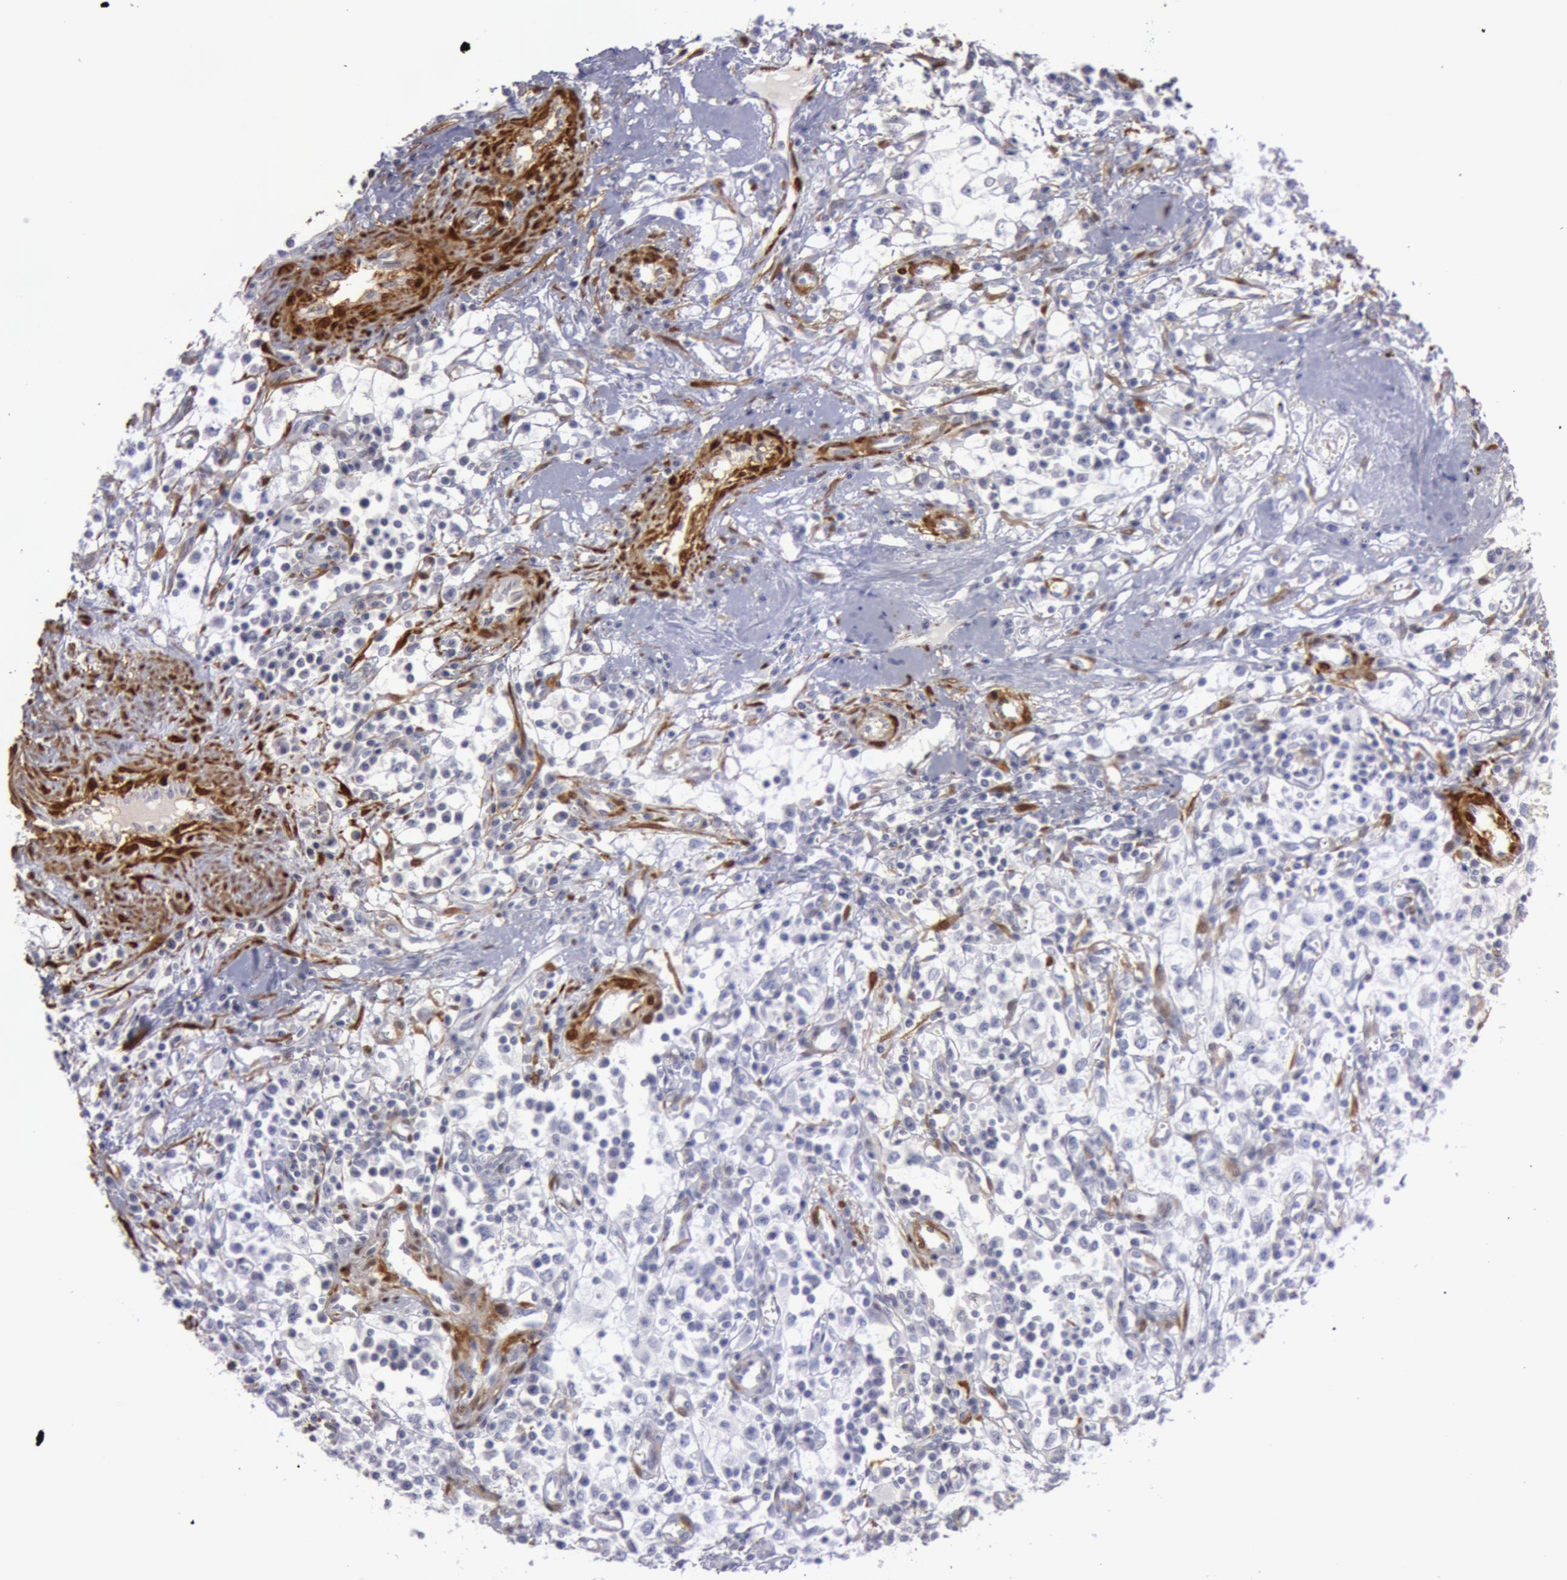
{"staining": {"intensity": "negative", "quantity": "none", "location": "none"}, "tissue": "renal cancer", "cell_type": "Tumor cells", "image_type": "cancer", "snomed": [{"axis": "morphology", "description": "Adenocarcinoma, NOS"}, {"axis": "topography", "description": "Kidney"}], "caption": "Adenocarcinoma (renal) stained for a protein using immunohistochemistry (IHC) shows no staining tumor cells.", "gene": "TAGLN", "patient": {"sex": "male", "age": 82}}